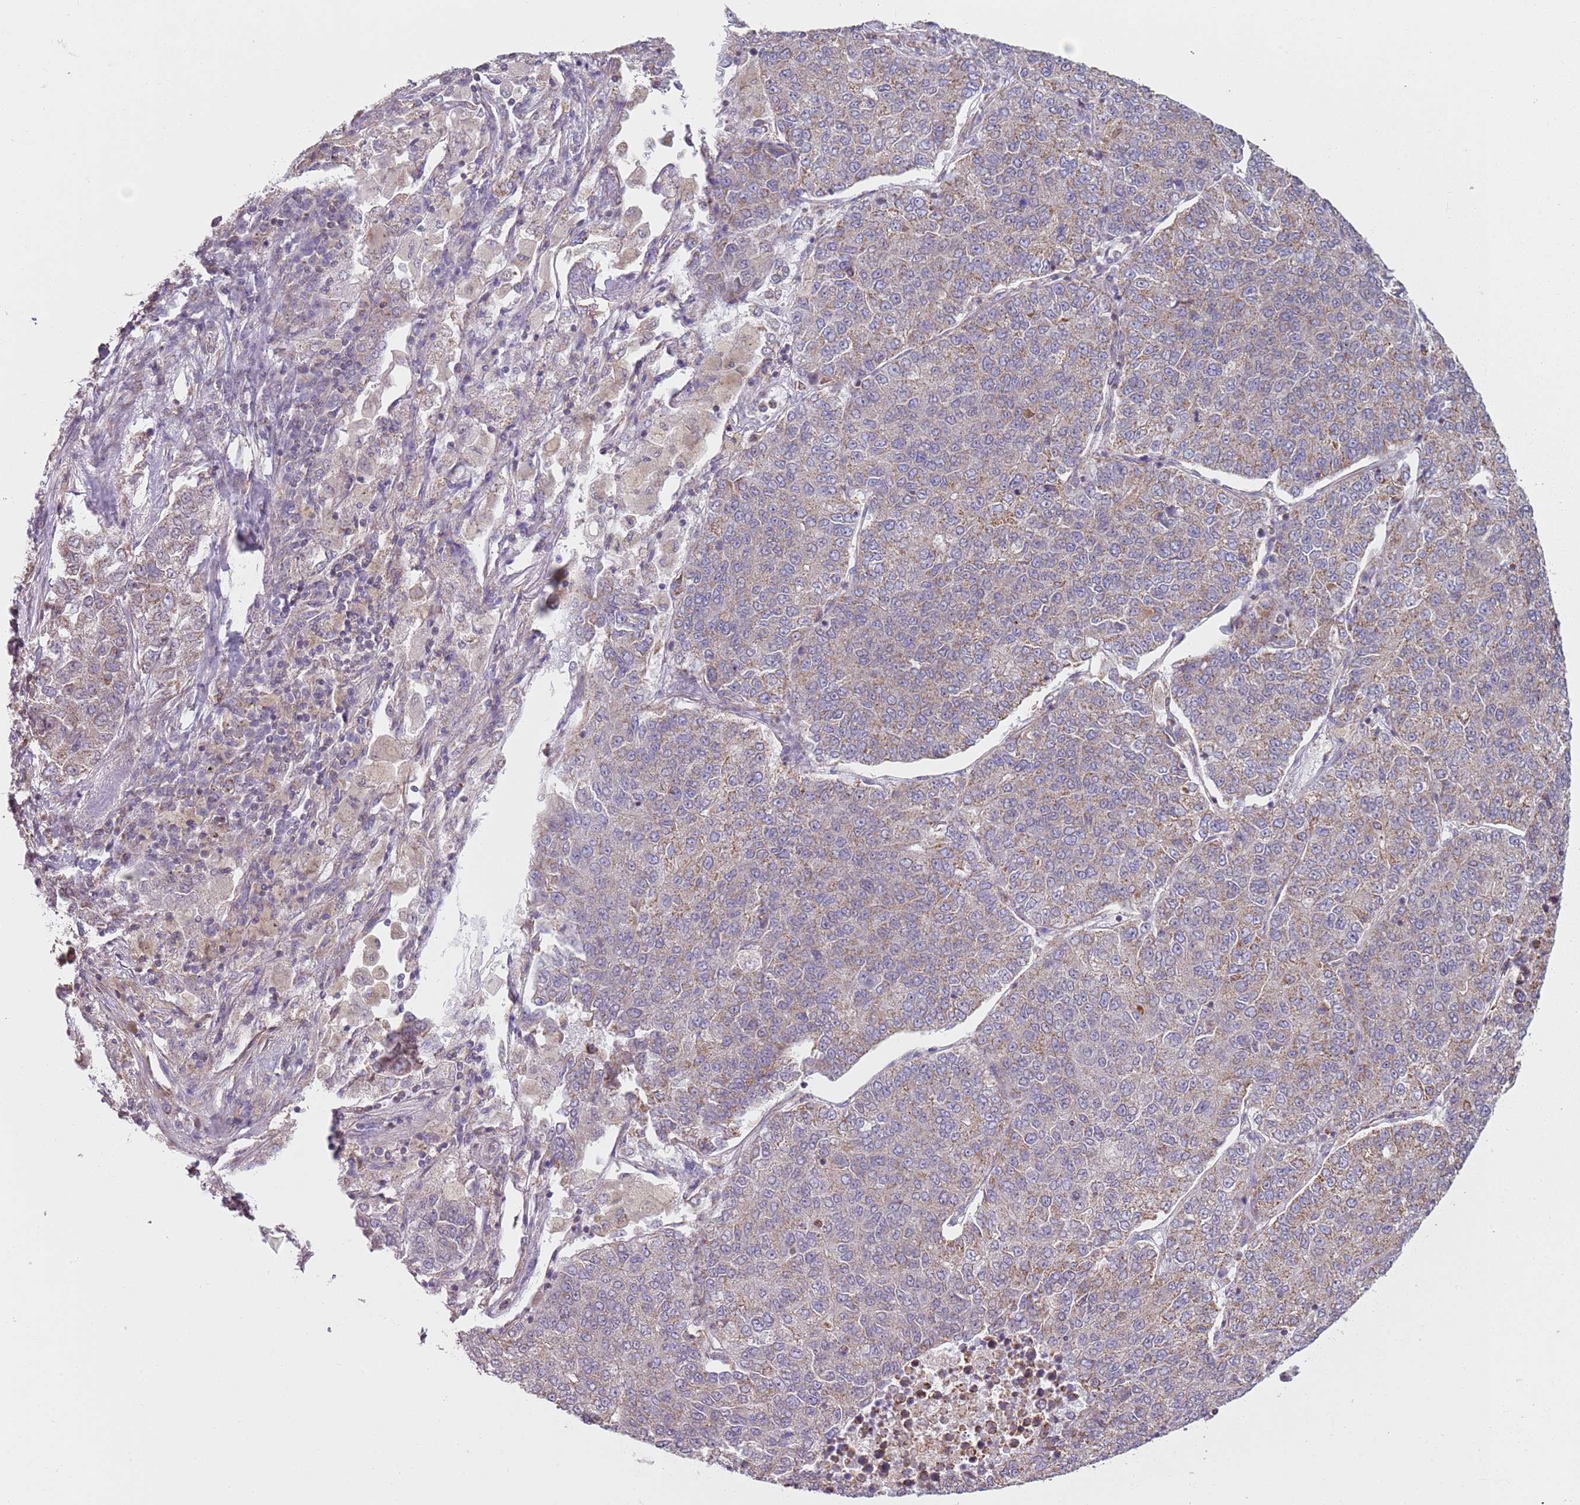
{"staining": {"intensity": "weak", "quantity": "25%-75%", "location": "cytoplasmic/membranous"}, "tissue": "lung cancer", "cell_type": "Tumor cells", "image_type": "cancer", "snomed": [{"axis": "morphology", "description": "Adenocarcinoma, NOS"}, {"axis": "topography", "description": "Lung"}], "caption": "DAB (3,3'-diaminobenzidine) immunohistochemical staining of lung cancer reveals weak cytoplasmic/membranous protein positivity in approximately 25%-75% of tumor cells.", "gene": "GAS8", "patient": {"sex": "male", "age": 49}}